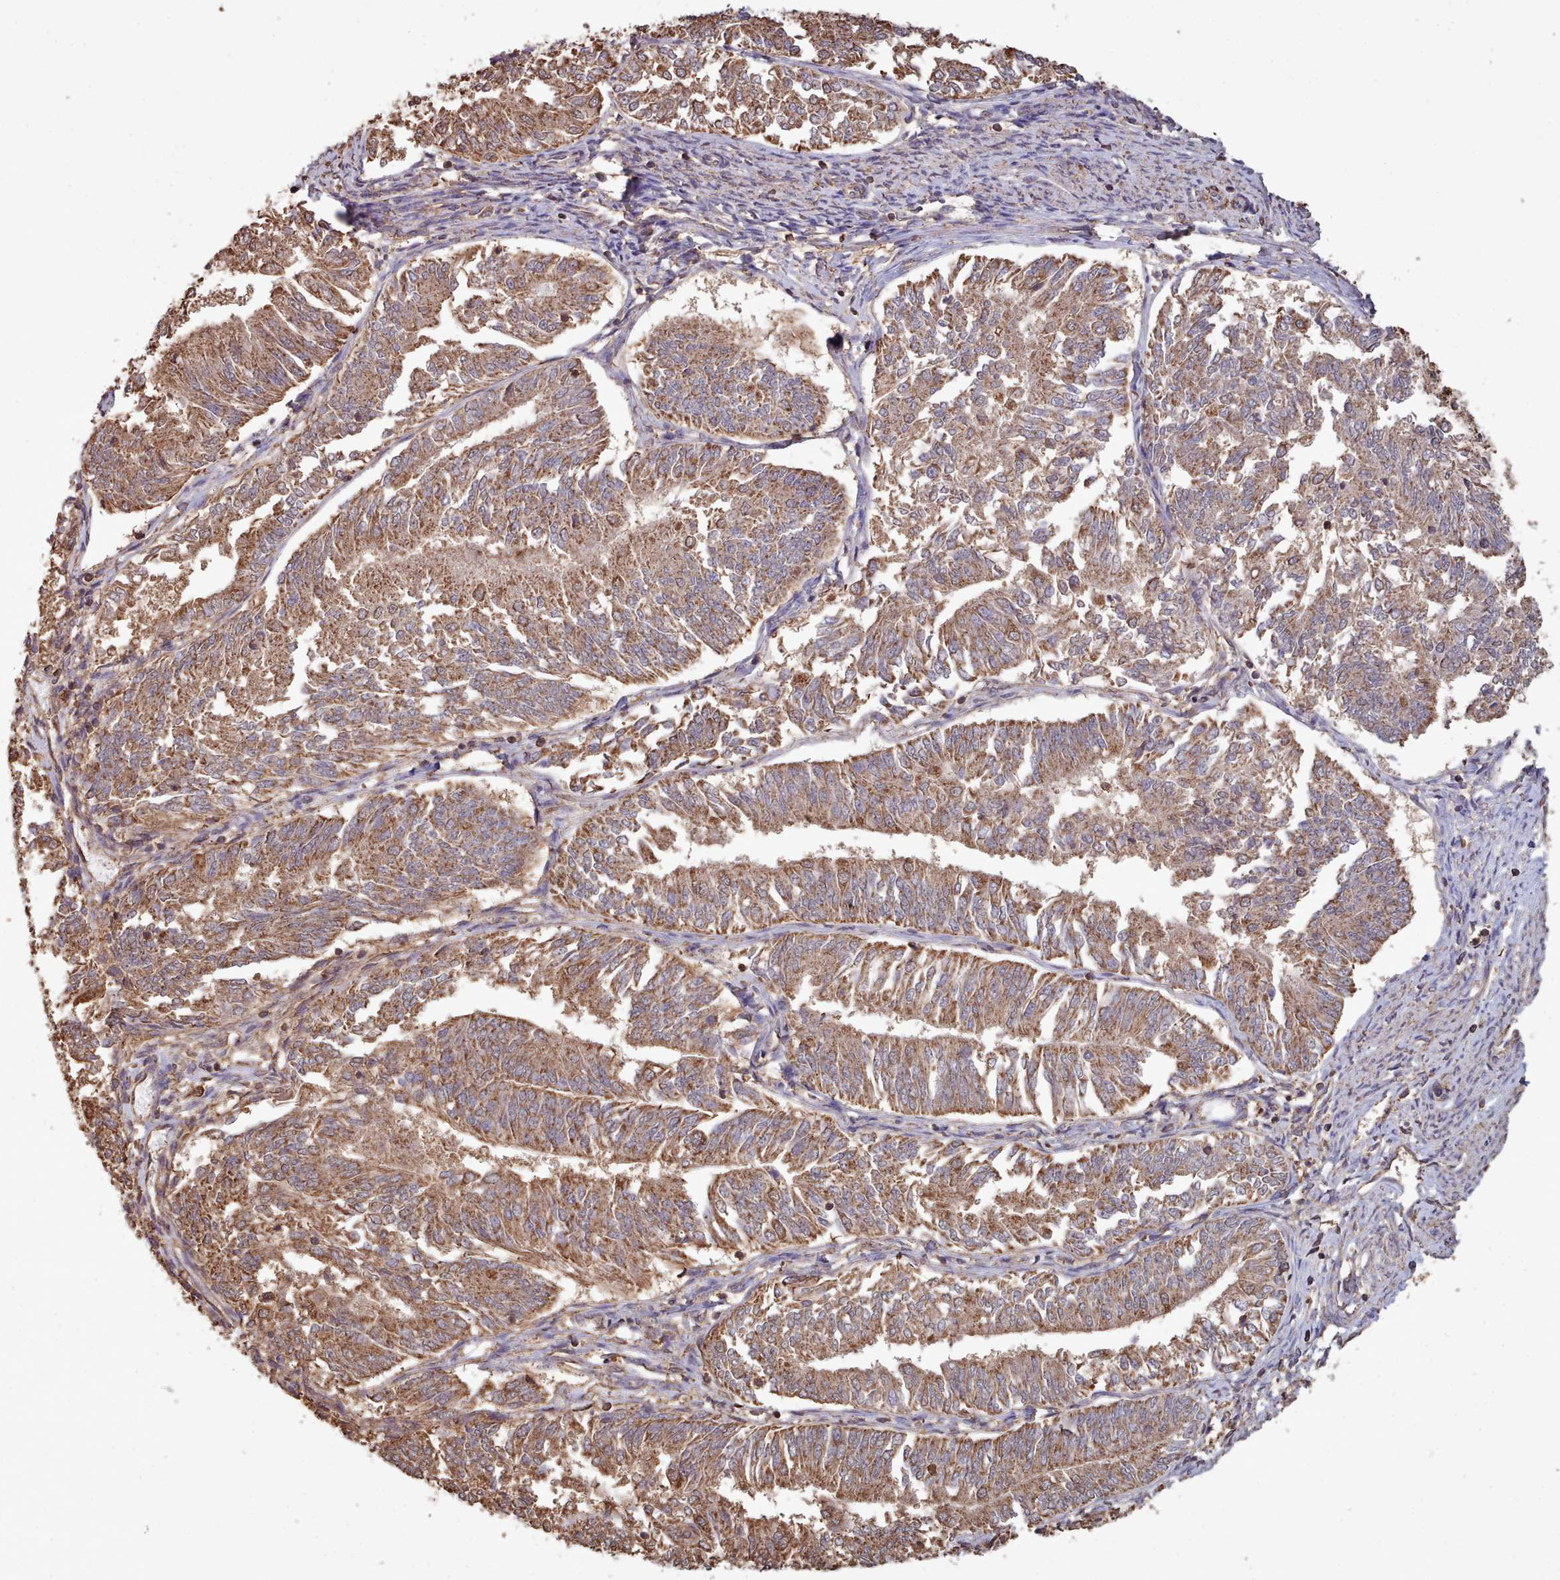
{"staining": {"intensity": "moderate", "quantity": ">75%", "location": "cytoplasmic/membranous"}, "tissue": "endometrial cancer", "cell_type": "Tumor cells", "image_type": "cancer", "snomed": [{"axis": "morphology", "description": "Adenocarcinoma, NOS"}, {"axis": "topography", "description": "Endometrium"}], "caption": "Human endometrial adenocarcinoma stained for a protein (brown) exhibits moderate cytoplasmic/membranous positive expression in approximately >75% of tumor cells.", "gene": "METRN", "patient": {"sex": "female", "age": 58}}